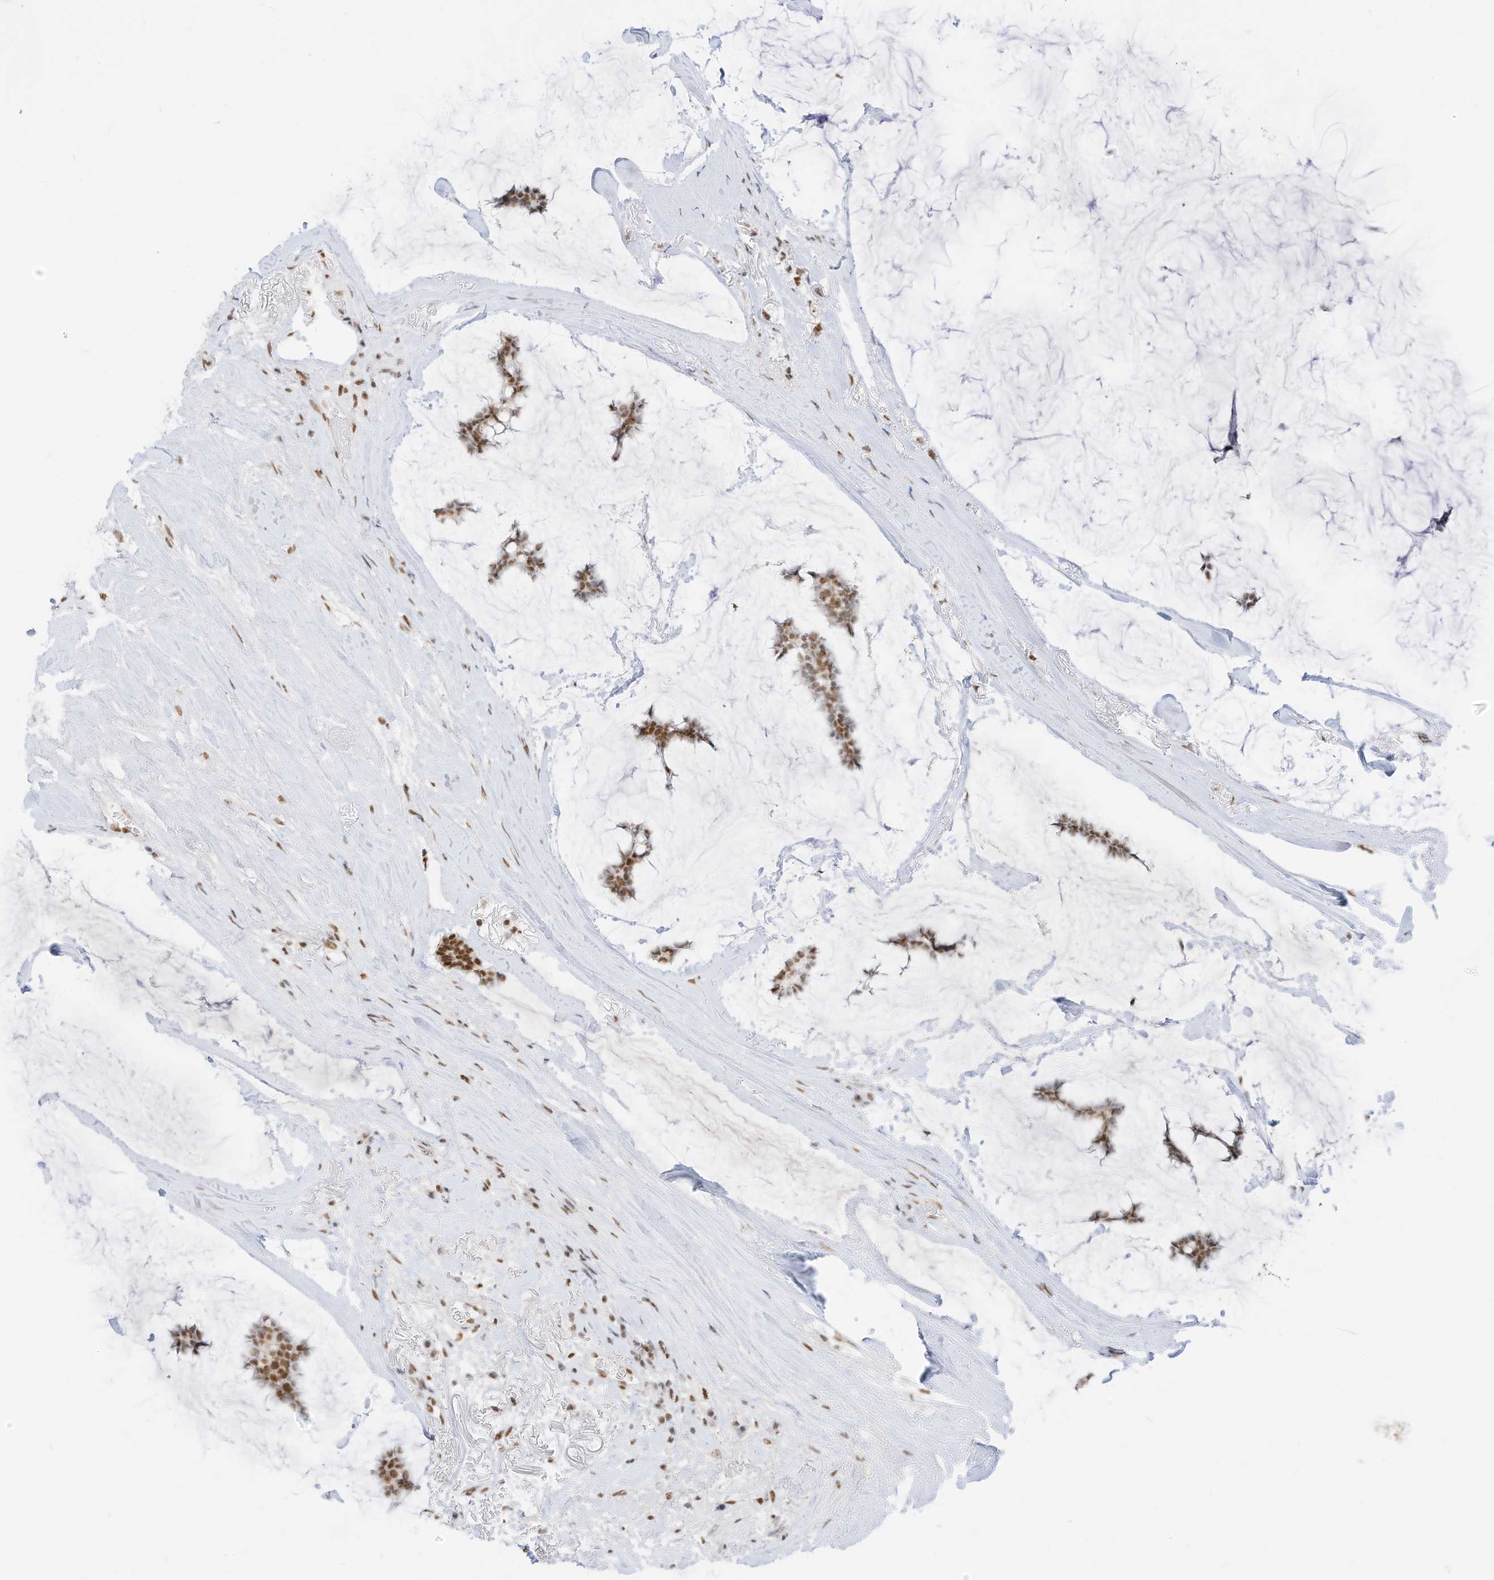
{"staining": {"intensity": "moderate", "quantity": ">75%", "location": "nuclear"}, "tissue": "breast cancer", "cell_type": "Tumor cells", "image_type": "cancer", "snomed": [{"axis": "morphology", "description": "Duct carcinoma"}, {"axis": "topography", "description": "Breast"}], "caption": "Immunohistochemical staining of breast cancer reveals medium levels of moderate nuclear protein staining in about >75% of tumor cells.", "gene": "SMARCA2", "patient": {"sex": "female", "age": 93}}